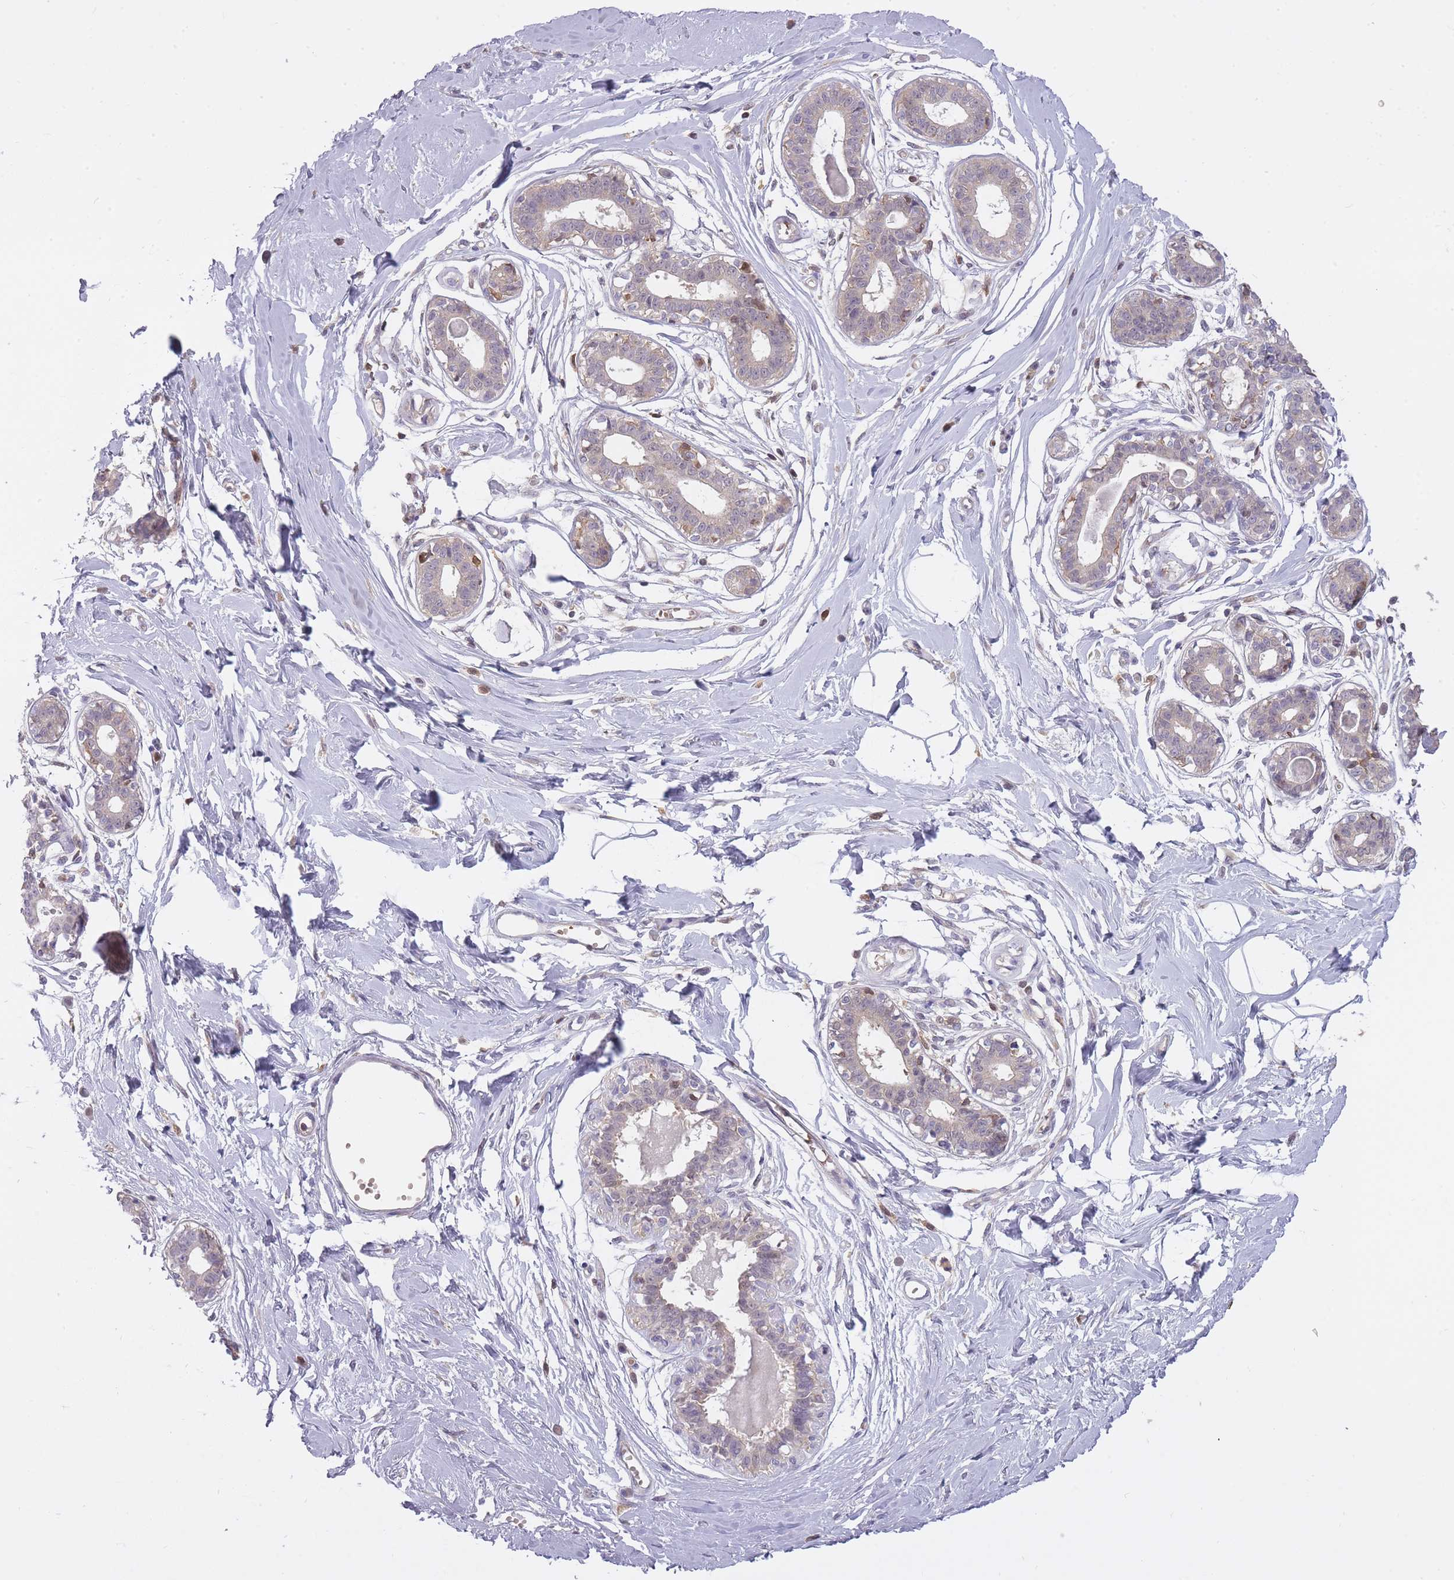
{"staining": {"intensity": "negative", "quantity": "none", "location": "none"}, "tissue": "breast", "cell_type": "Adipocytes", "image_type": "normal", "snomed": [{"axis": "morphology", "description": "Normal tissue, NOS"}, {"axis": "topography", "description": "Breast"}], "caption": "This is an IHC photomicrograph of benign human breast. There is no staining in adipocytes.", "gene": "CXorf38", "patient": {"sex": "female", "age": 45}}